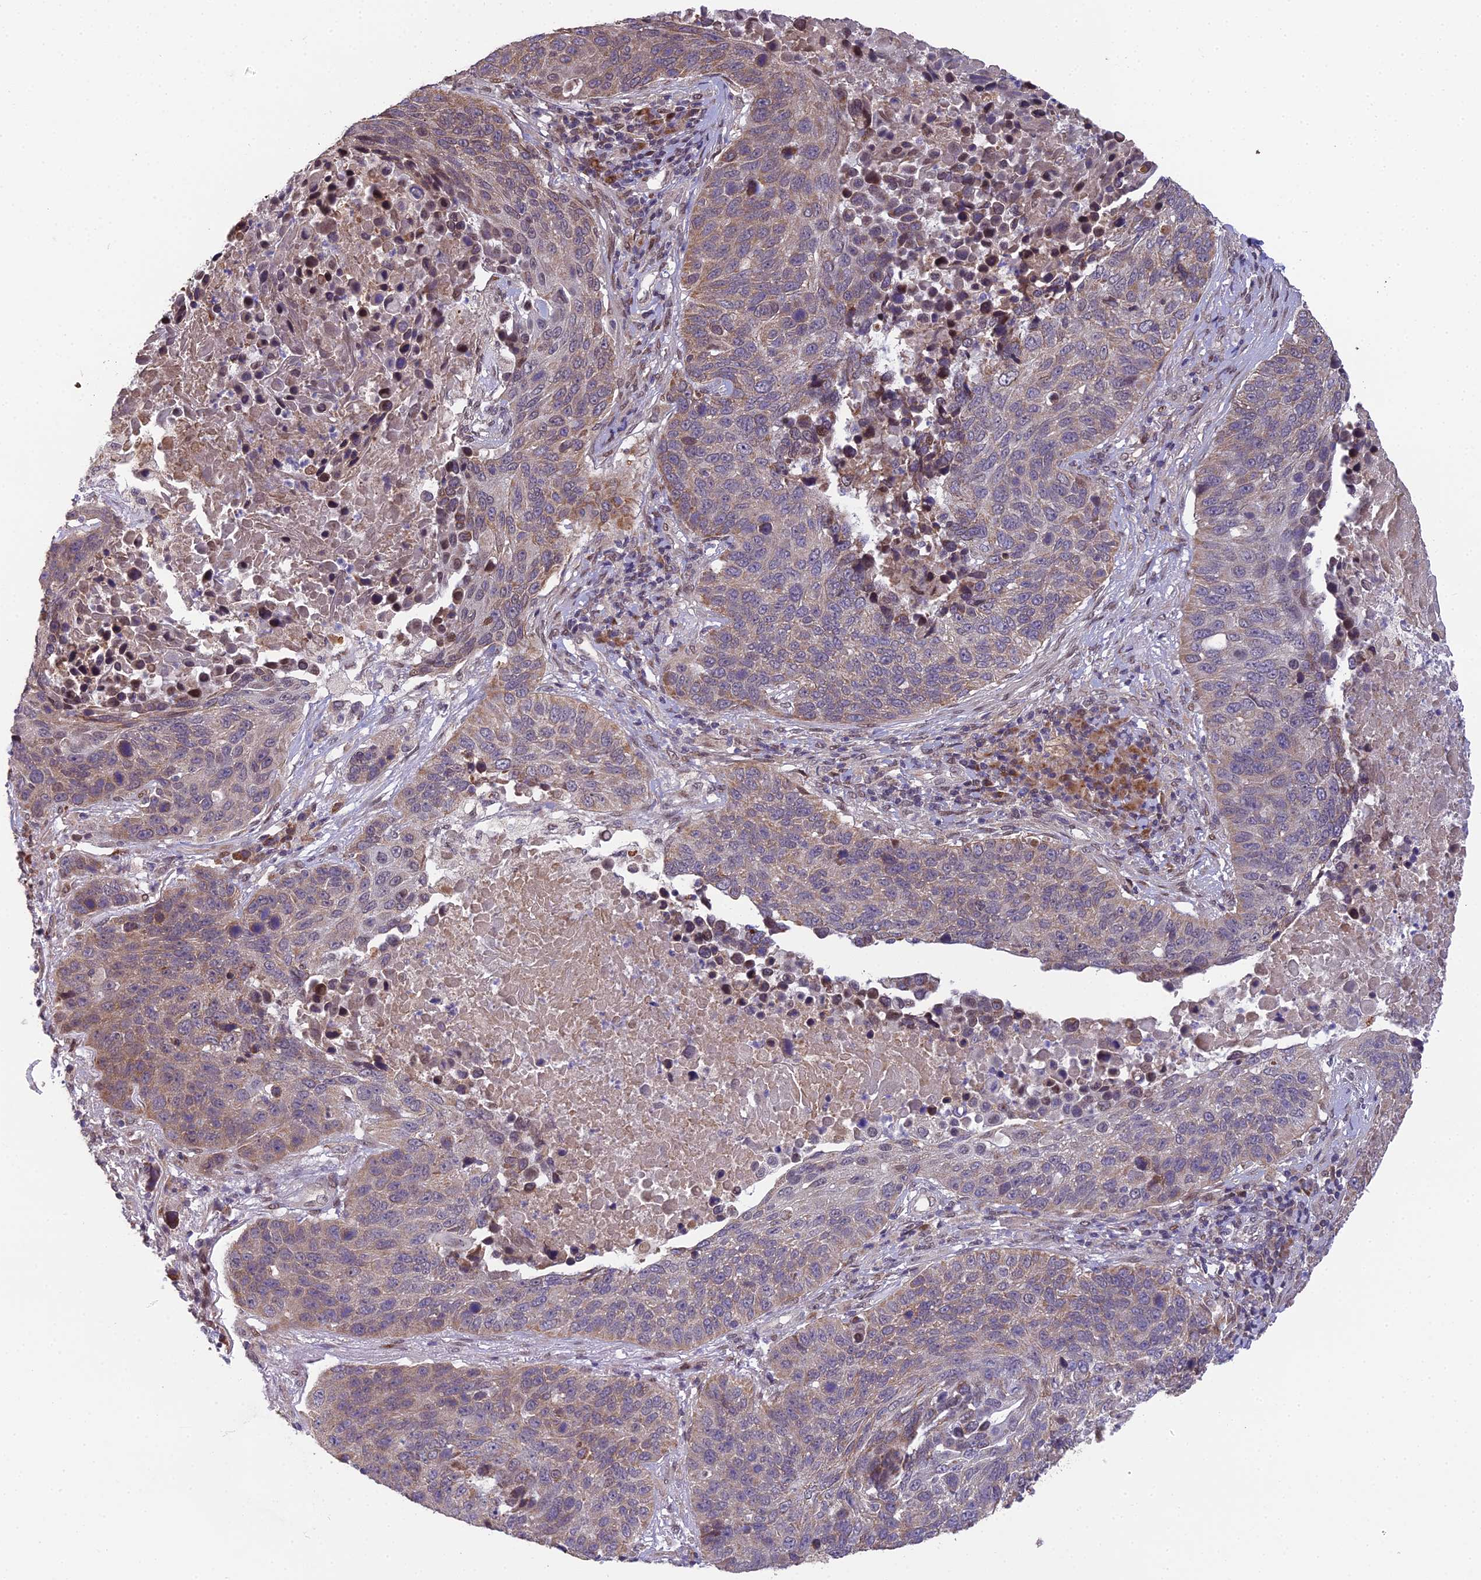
{"staining": {"intensity": "moderate", "quantity": "25%-75%", "location": "cytoplasmic/membranous"}, "tissue": "lung cancer", "cell_type": "Tumor cells", "image_type": "cancer", "snomed": [{"axis": "morphology", "description": "Normal tissue, NOS"}, {"axis": "morphology", "description": "Squamous cell carcinoma, NOS"}, {"axis": "topography", "description": "Lymph node"}, {"axis": "topography", "description": "Lung"}], "caption": "A photomicrograph of human lung squamous cell carcinoma stained for a protein reveals moderate cytoplasmic/membranous brown staining in tumor cells. The staining was performed using DAB, with brown indicating positive protein expression. Nuclei are stained blue with hematoxylin.", "gene": "CYP2R1", "patient": {"sex": "male", "age": 66}}